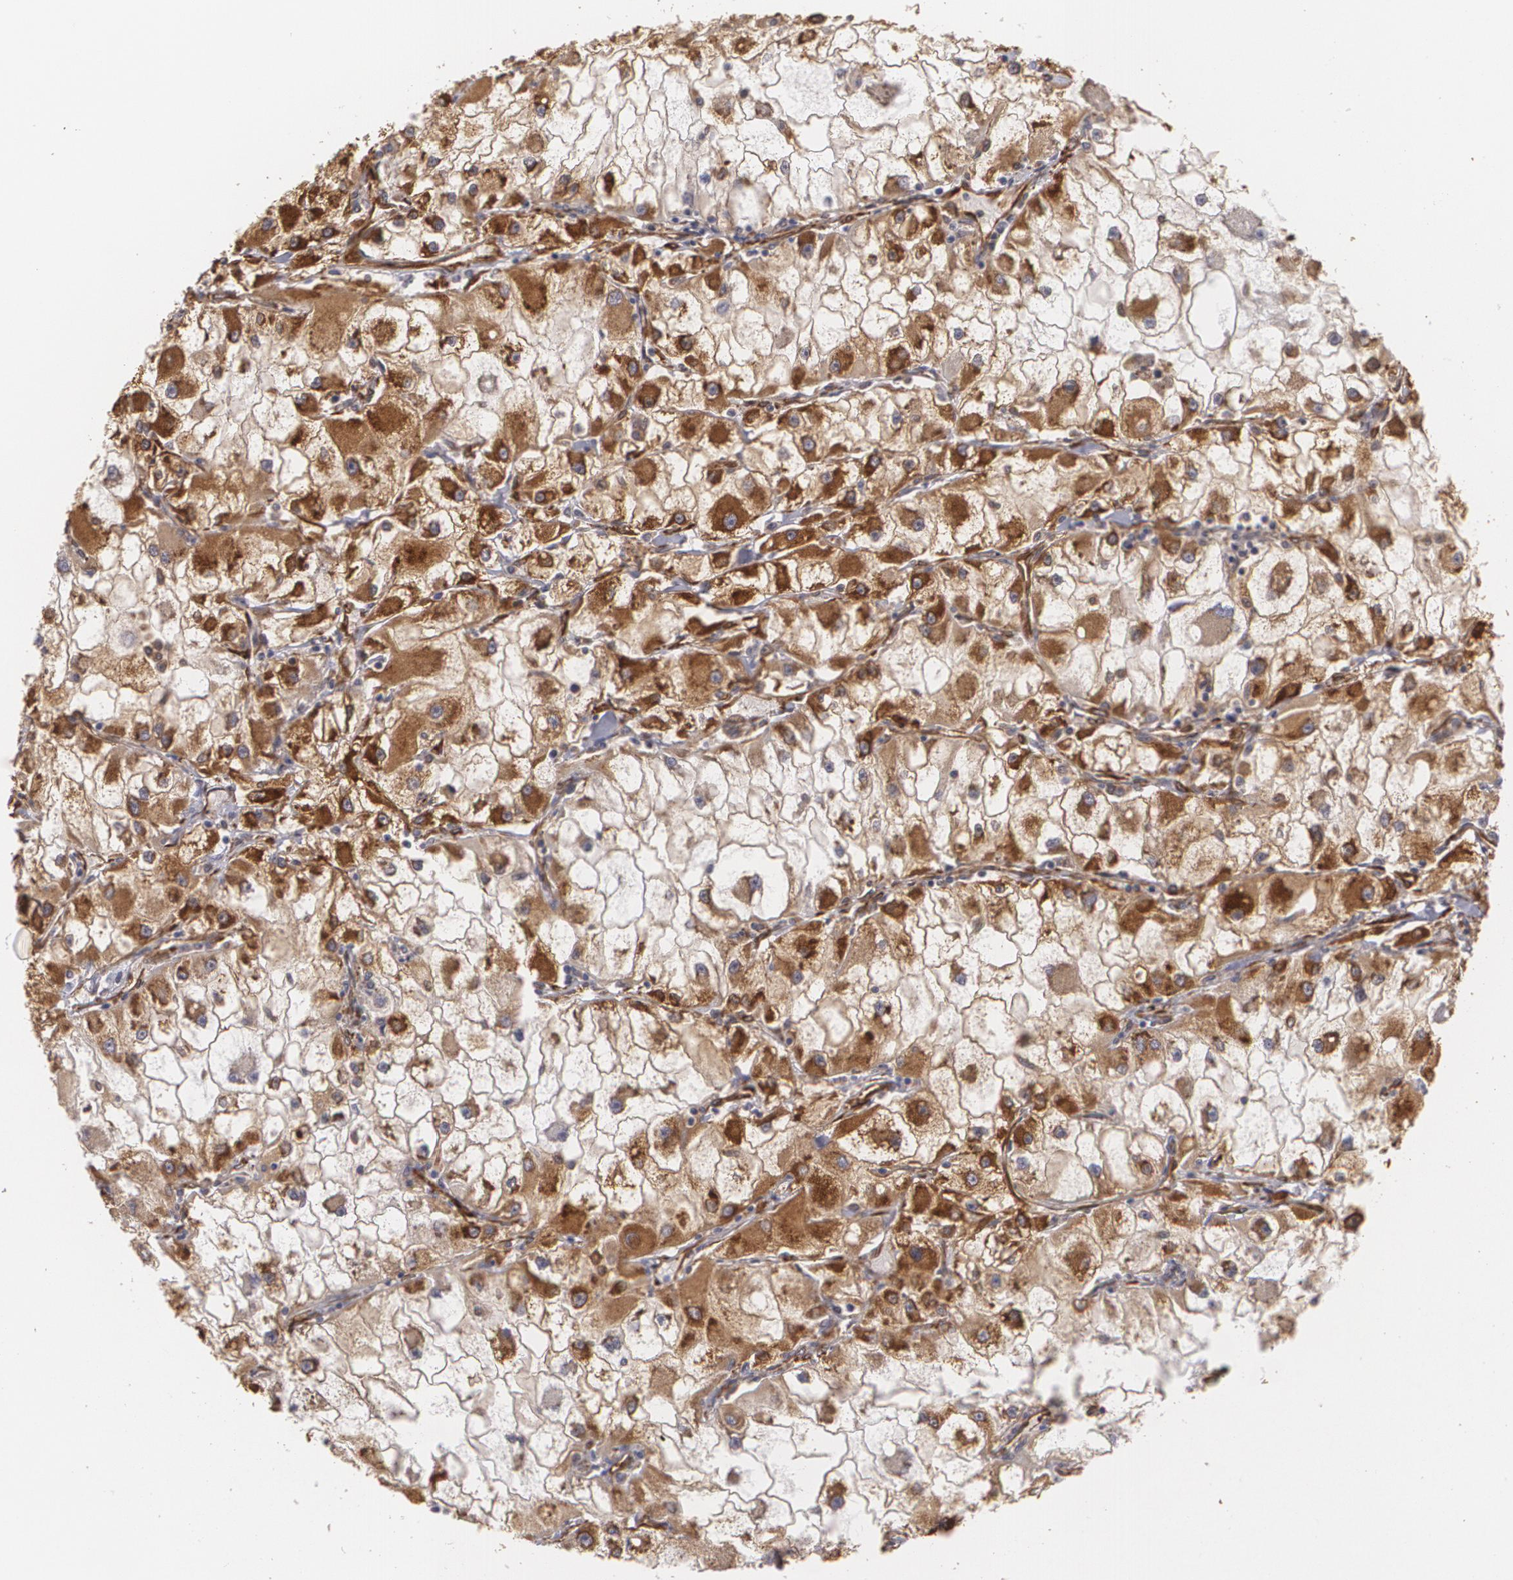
{"staining": {"intensity": "strong", "quantity": ">75%", "location": "cytoplasmic/membranous"}, "tissue": "renal cancer", "cell_type": "Tumor cells", "image_type": "cancer", "snomed": [{"axis": "morphology", "description": "Adenocarcinoma, NOS"}, {"axis": "topography", "description": "Kidney"}], "caption": "Renal cancer (adenocarcinoma) stained for a protein (brown) demonstrates strong cytoplasmic/membranous positive expression in approximately >75% of tumor cells.", "gene": "CYB5R3", "patient": {"sex": "female", "age": 73}}